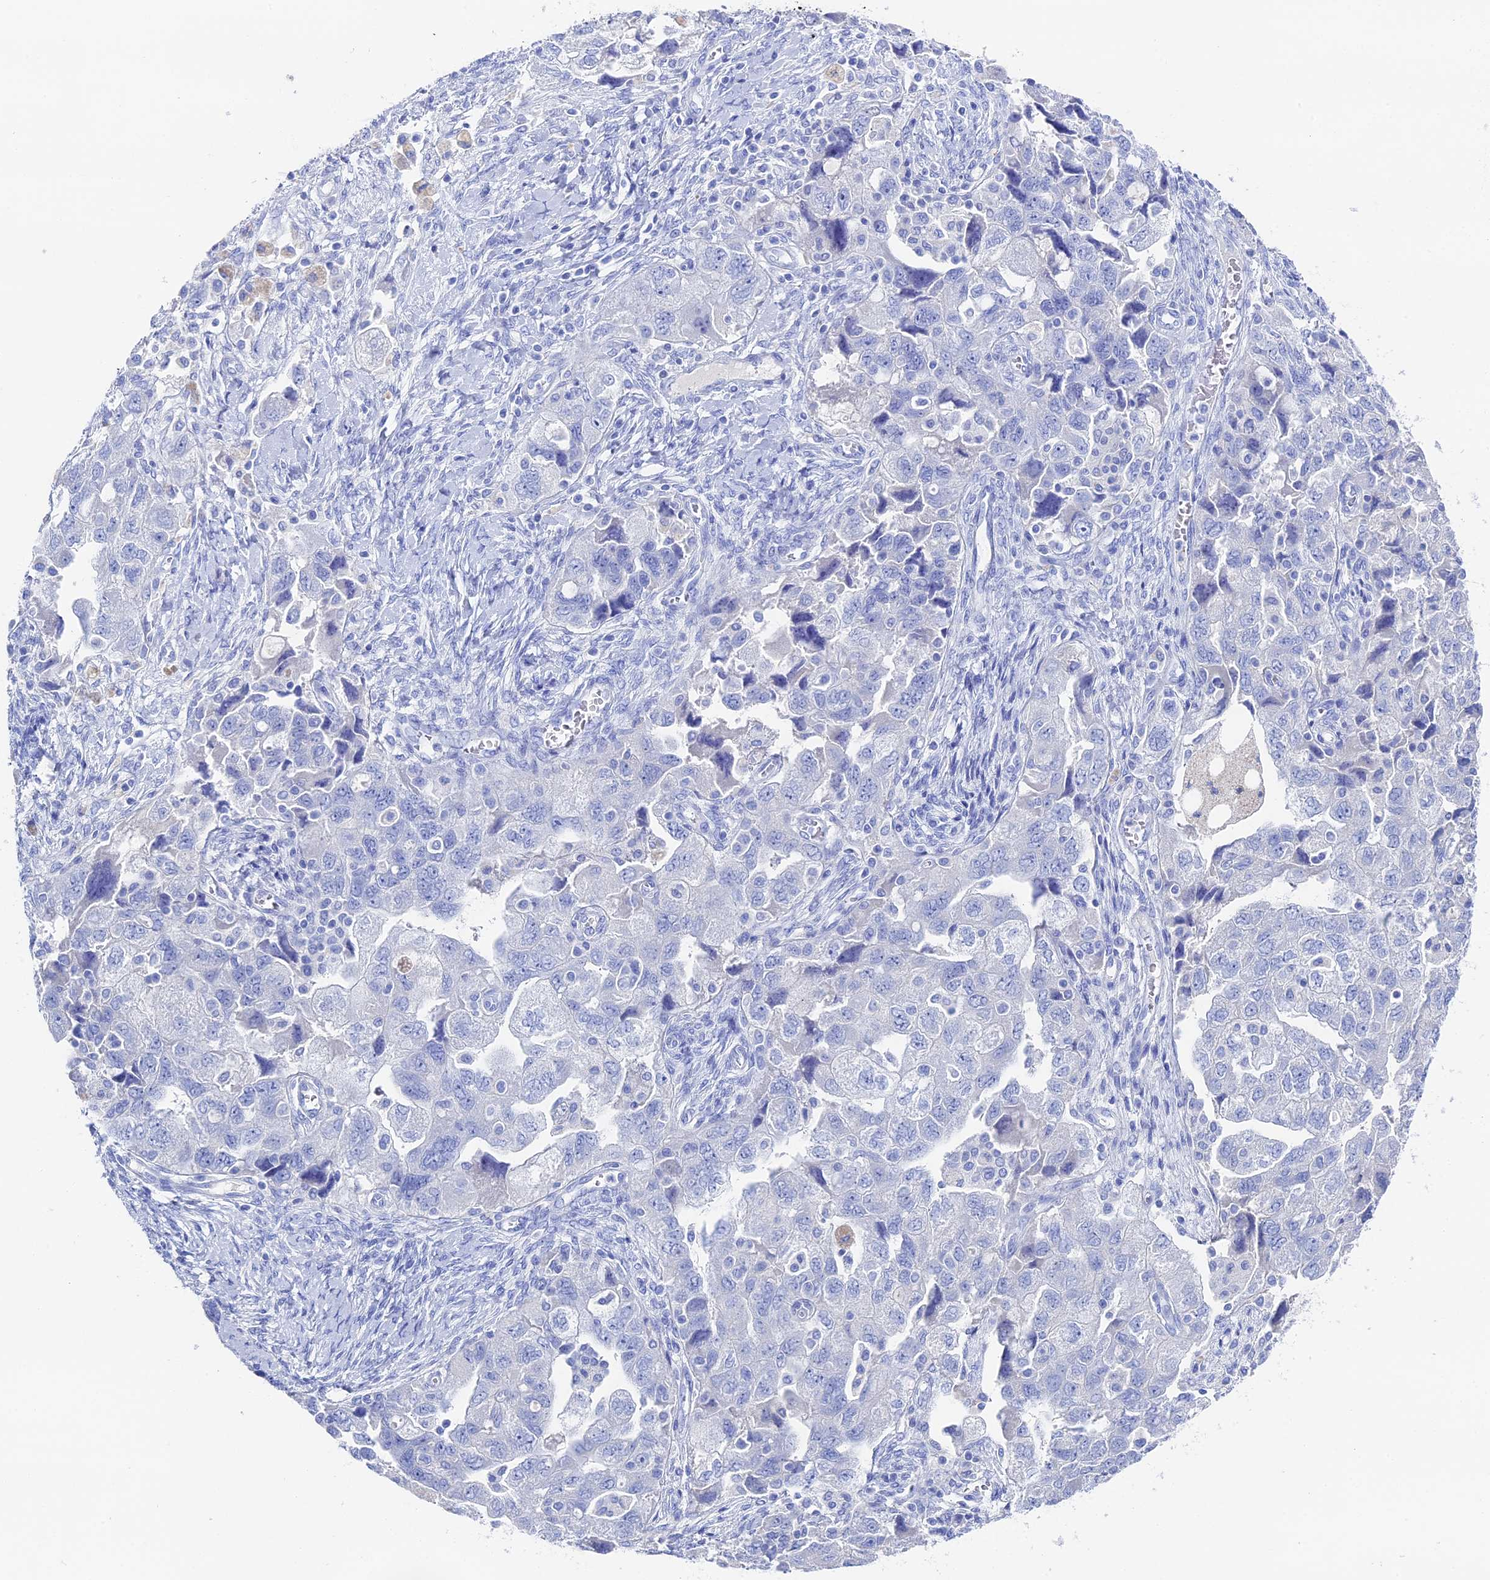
{"staining": {"intensity": "negative", "quantity": "none", "location": "none"}, "tissue": "ovarian cancer", "cell_type": "Tumor cells", "image_type": "cancer", "snomed": [{"axis": "morphology", "description": "Carcinoma, NOS"}, {"axis": "morphology", "description": "Cystadenocarcinoma, serous, NOS"}, {"axis": "topography", "description": "Ovary"}], "caption": "Immunohistochemistry image of neoplastic tissue: ovarian cancer (serous cystadenocarcinoma) stained with DAB (3,3'-diaminobenzidine) demonstrates no significant protein staining in tumor cells.", "gene": "UNC119", "patient": {"sex": "female", "age": 69}}